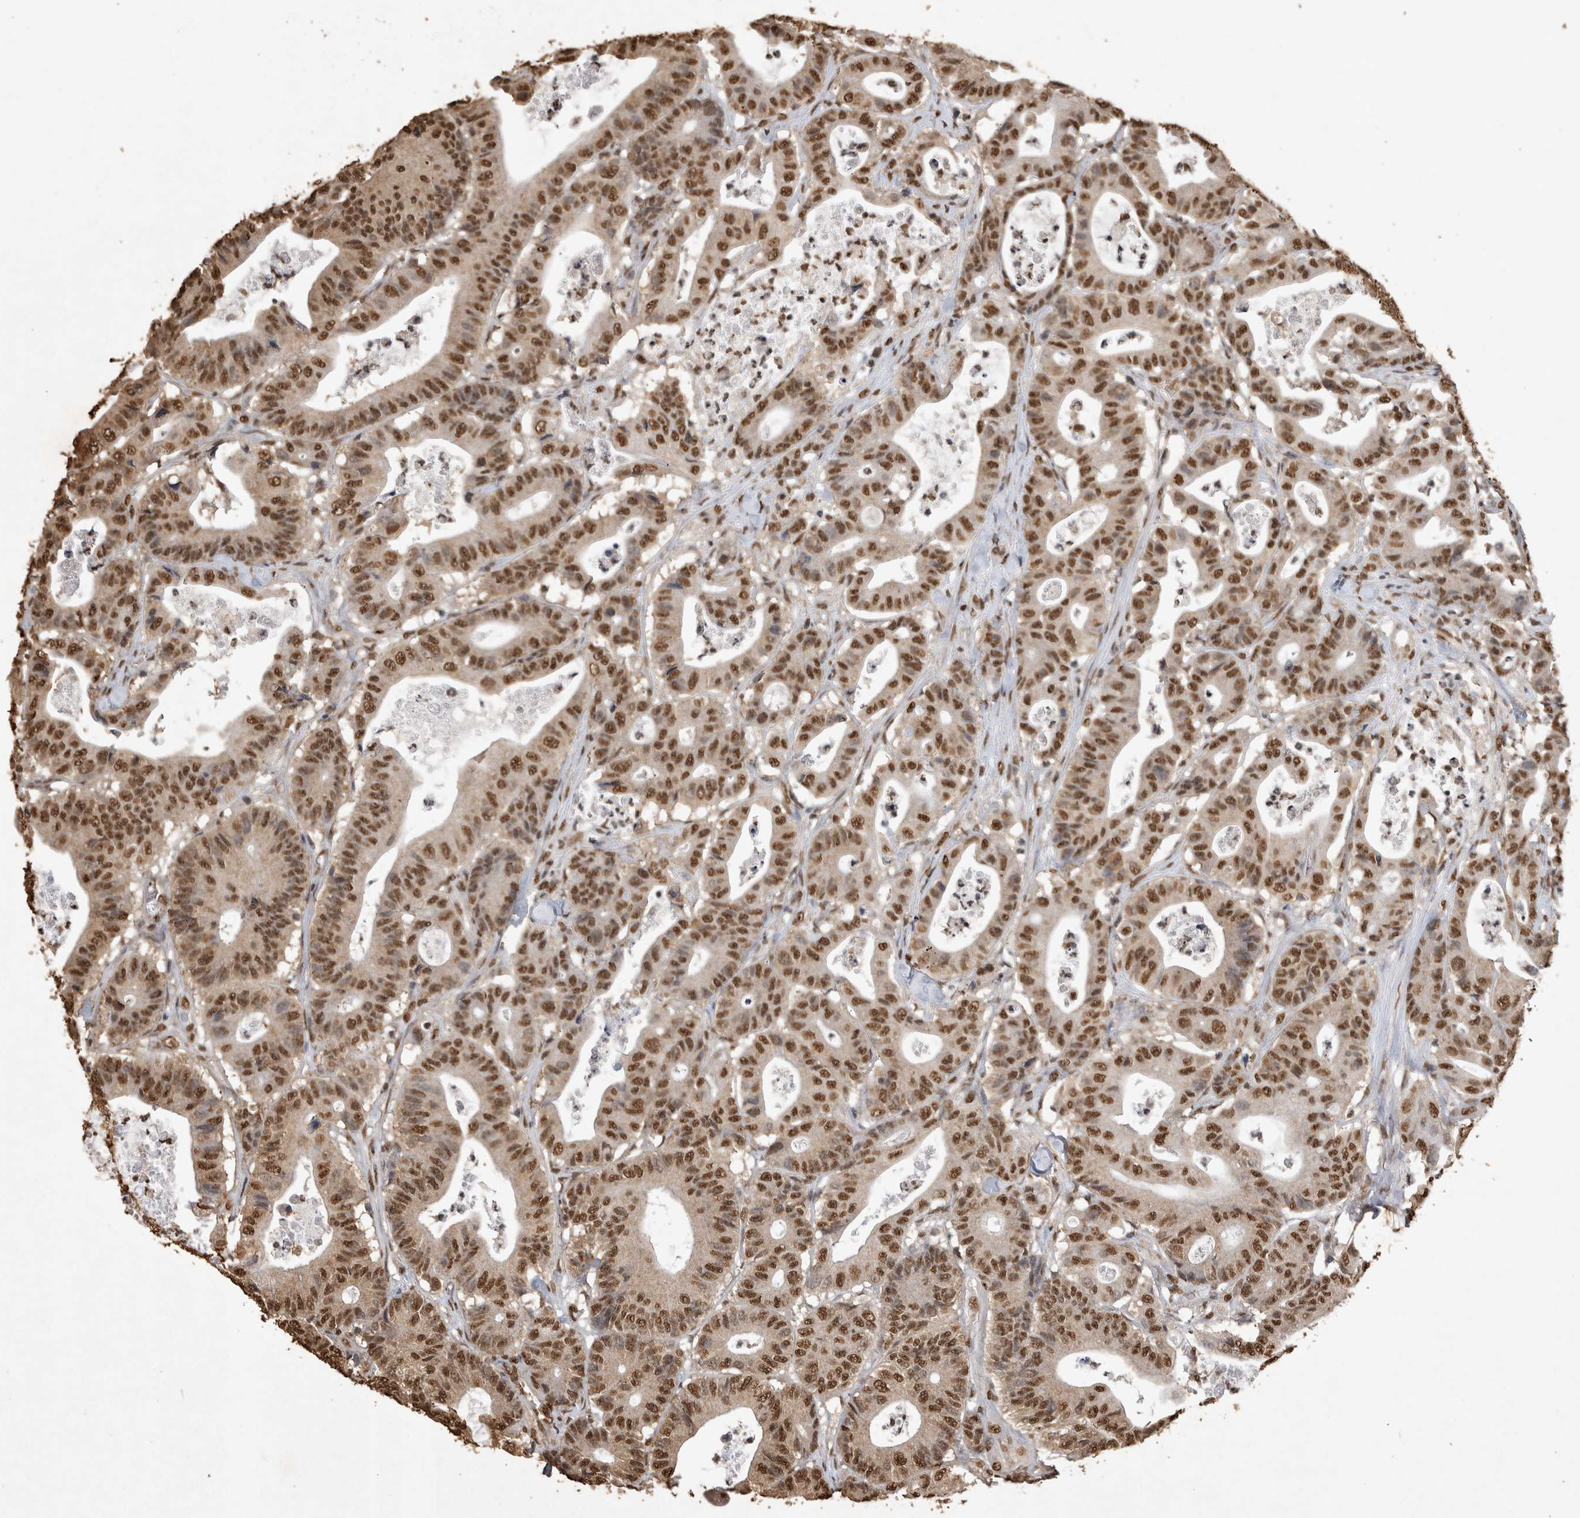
{"staining": {"intensity": "strong", "quantity": ">75%", "location": "nuclear"}, "tissue": "colorectal cancer", "cell_type": "Tumor cells", "image_type": "cancer", "snomed": [{"axis": "morphology", "description": "Adenocarcinoma, NOS"}, {"axis": "topography", "description": "Colon"}], "caption": "Strong nuclear staining for a protein is seen in approximately >75% of tumor cells of colorectal adenocarcinoma using immunohistochemistry (IHC).", "gene": "OAS2", "patient": {"sex": "female", "age": 84}}